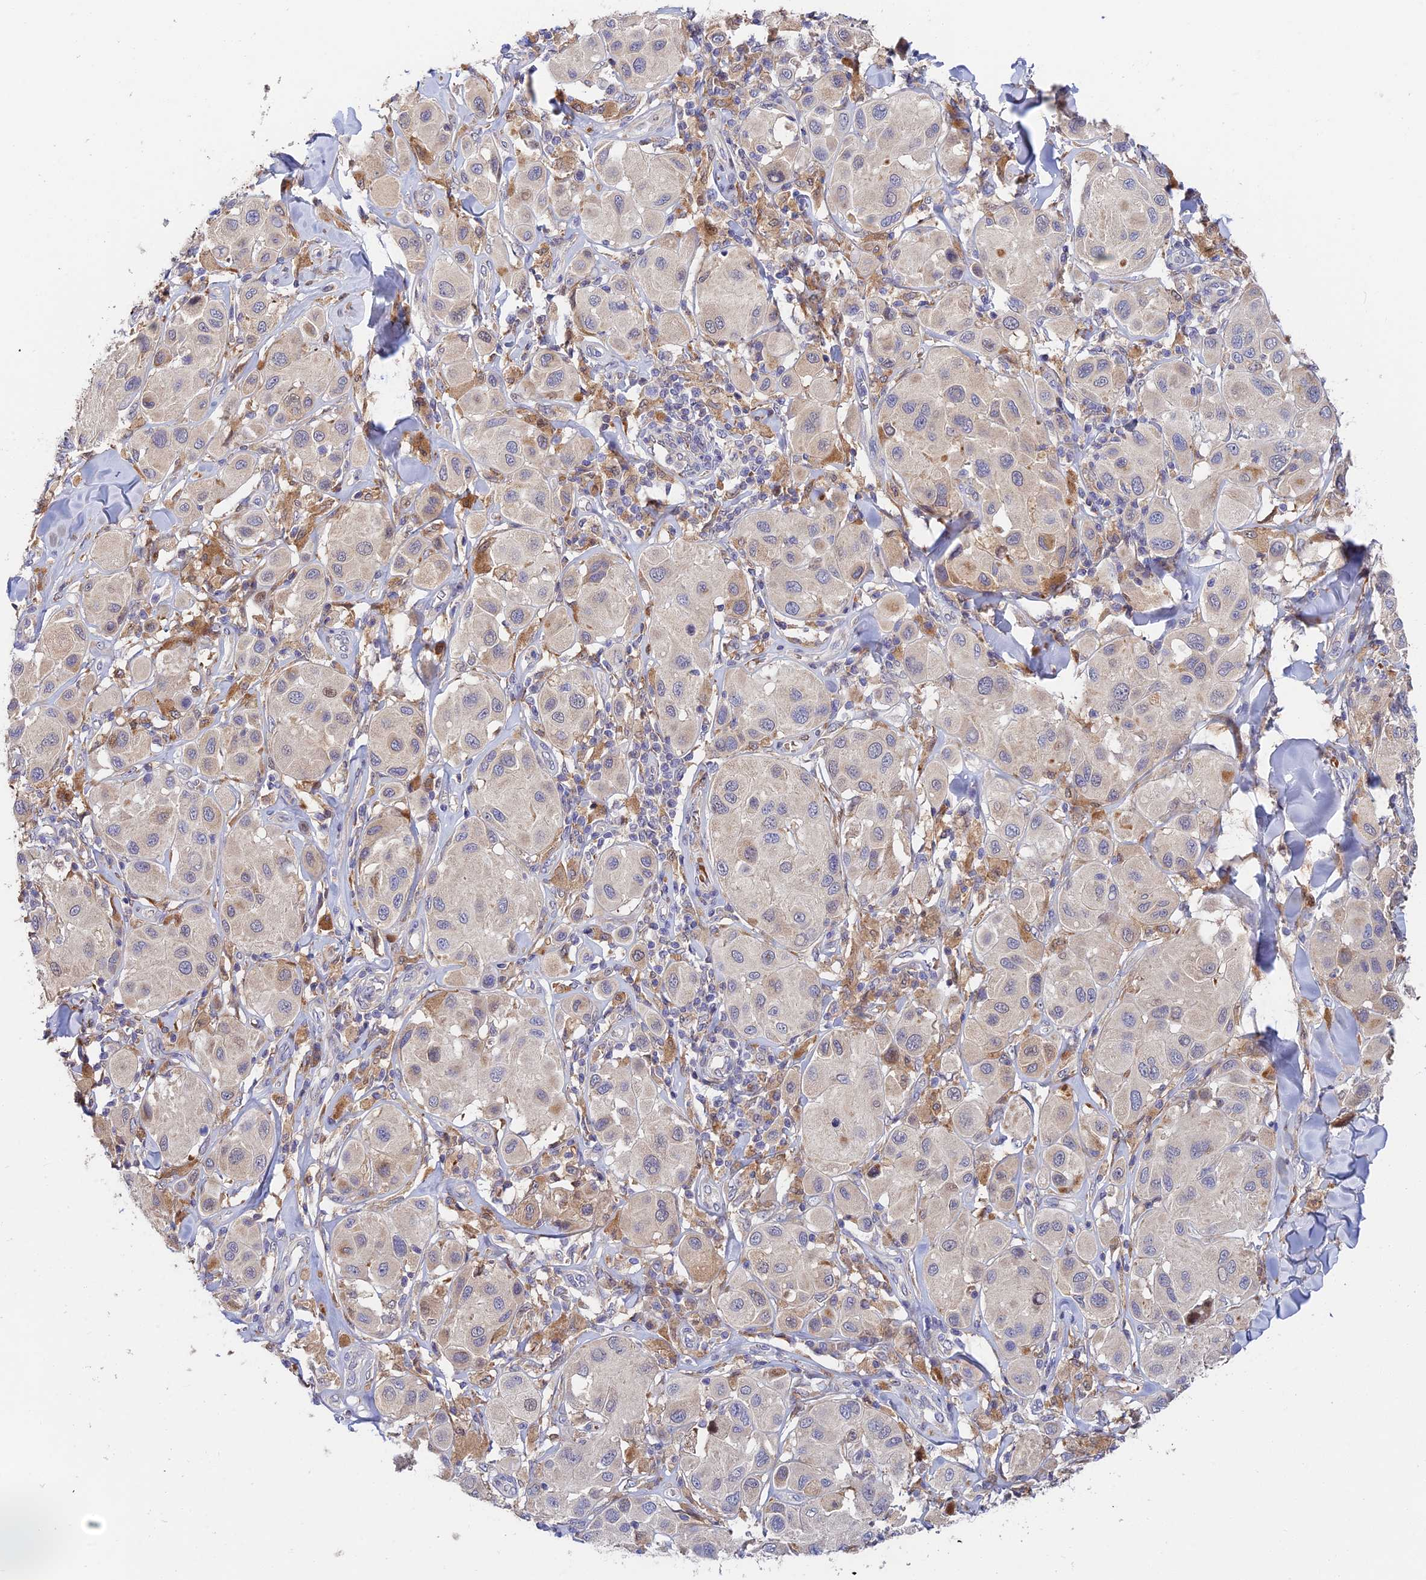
{"staining": {"intensity": "negative", "quantity": "none", "location": "none"}, "tissue": "melanoma", "cell_type": "Tumor cells", "image_type": "cancer", "snomed": [{"axis": "morphology", "description": "Malignant melanoma, Metastatic site"}, {"axis": "topography", "description": "Skin"}], "caption": "Immunohistochemistry photomicrograph of neoplastic tissue: human melanoma stained with DAB exhibits no significant protein expression in tumor cells.", "gene": "FUOM", "patient": {"sex": "male", "age": 41}}